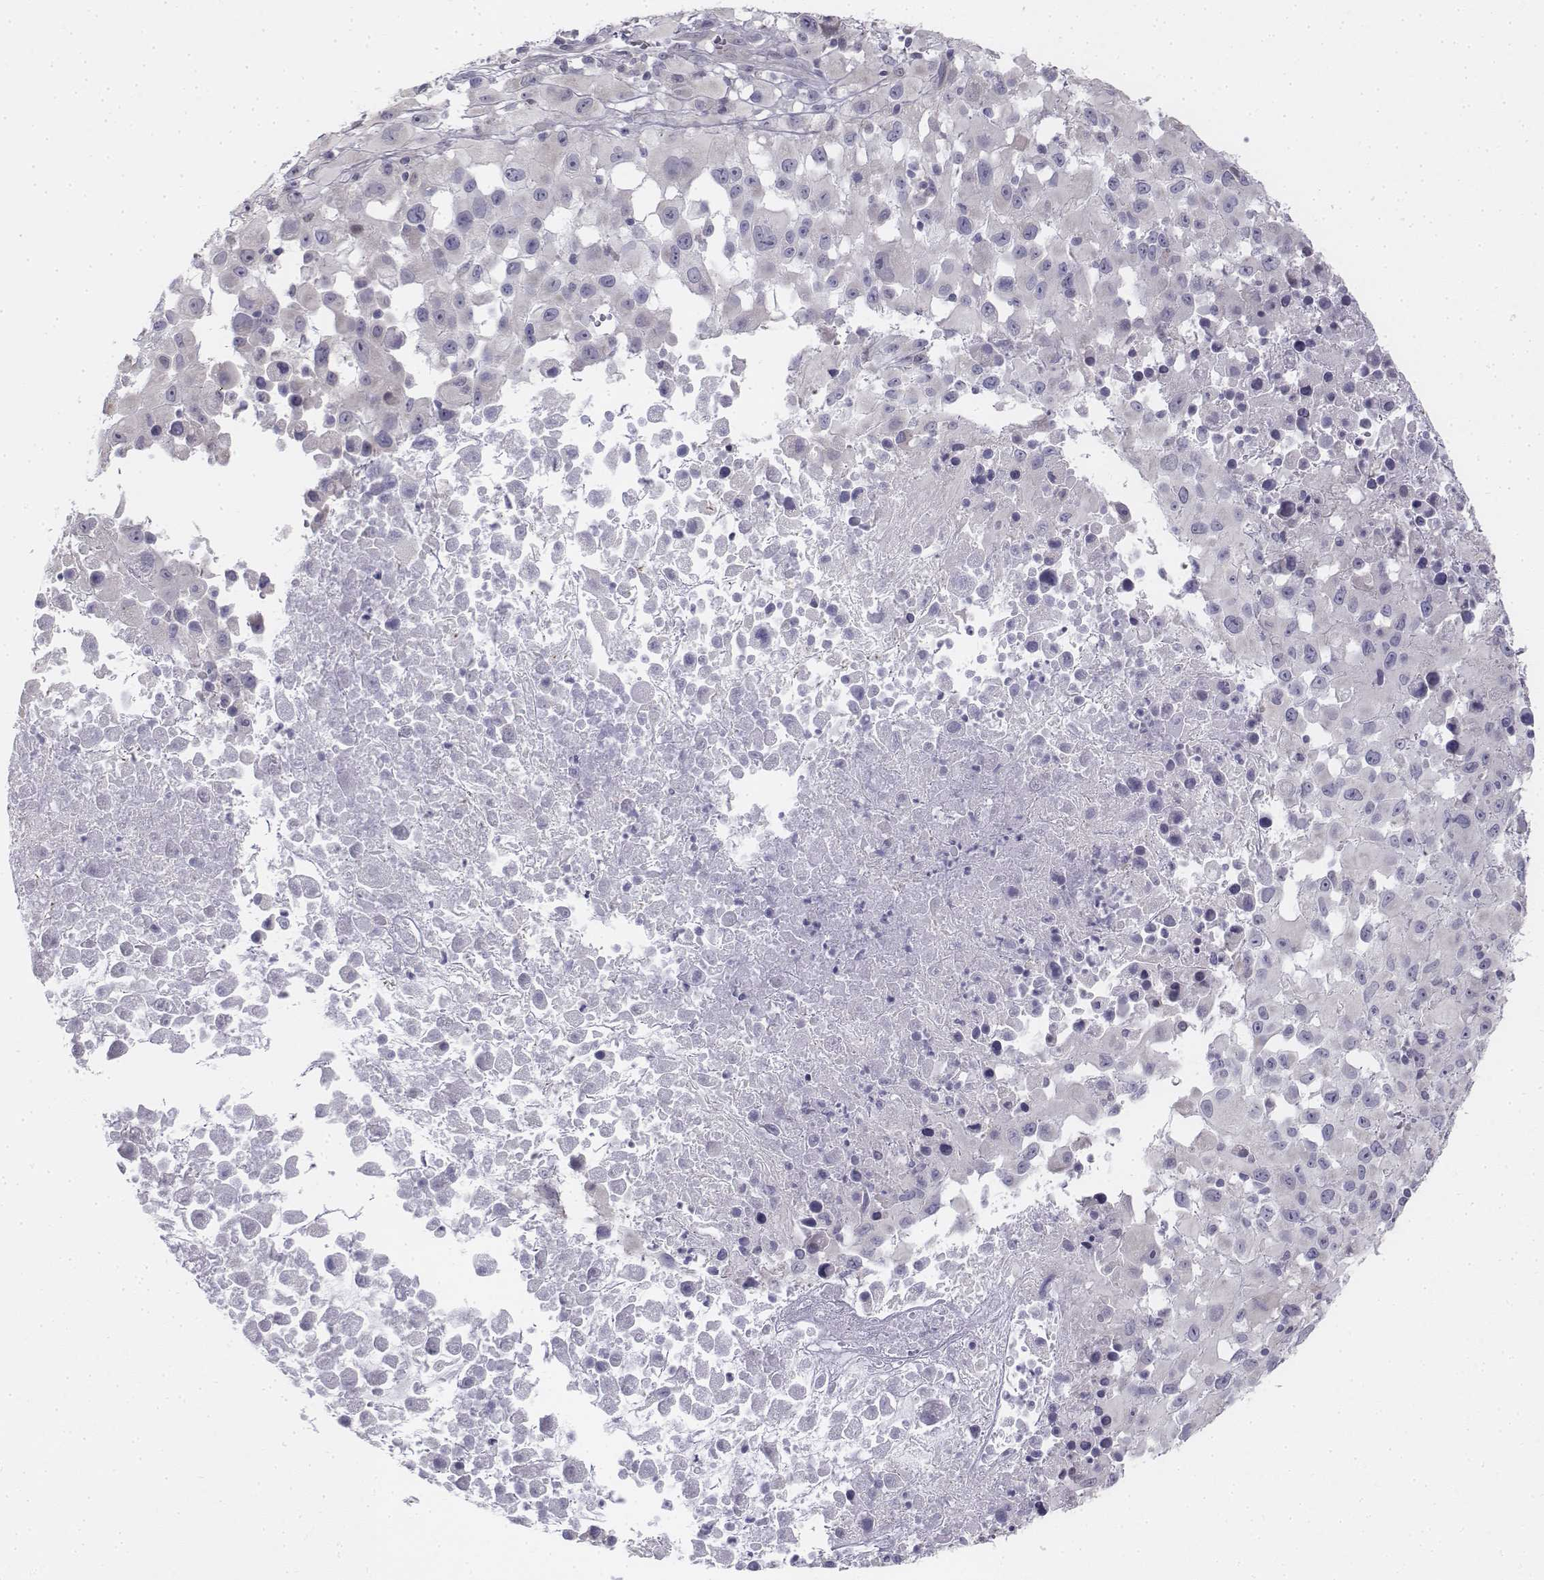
{"staining": {"intensity": "negative", "quantity": "none", "location": "none"}, "tissue": "melanoma", "cell_type": "Tumor cells", "image_type": "cancer", "snomed": [{"axis": "morphology", "description": "Malignant melanoma, Metastatic site"}, {"axis": "topography", "description": "Soft tissue"}], "caption": "Tumor cells are negative for brown protein staining in malignant melanoma (metastatic site).", "gene": "PENK", "patient": {"sex": "male", "age": 50}}